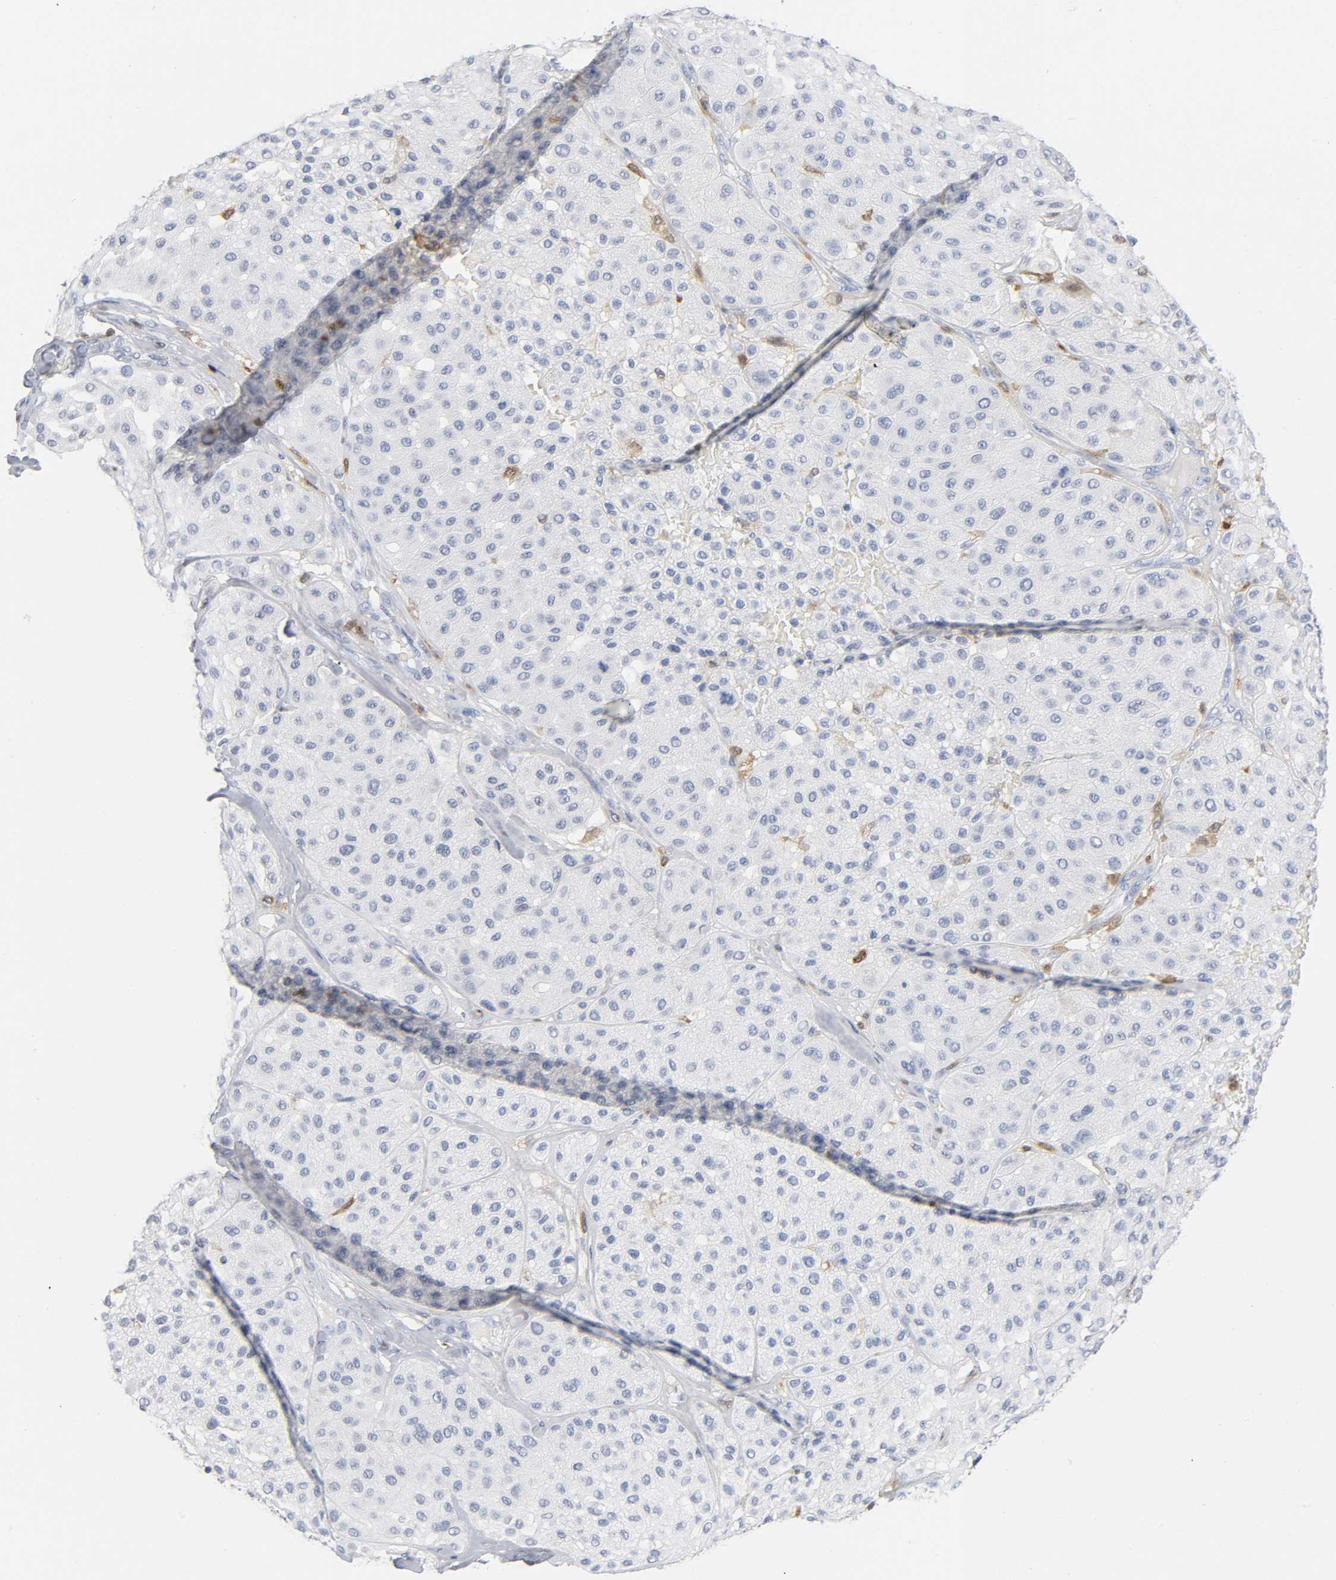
{"staining": {"intensity": "negative", "quantity": "none", "location": "none"}, "tissue": "melanoma", "cell_type": "Tumor cells", "image_type": "cancer", "snomed": [{"axis": "morphology", "description": "Normal tissue, NOS"}, {"axis": "morphology", "description": "Malignant melanoma, Metastatic site"}, {"axis": "topography", "description": "Skin"}], "caption": "Immunohistochemical staining of malignant melanoma (metastatic site) reveals no significant expression in tumor cells.", "gene": "DOK2", "patient": {"sex": "male", "age": 41}}